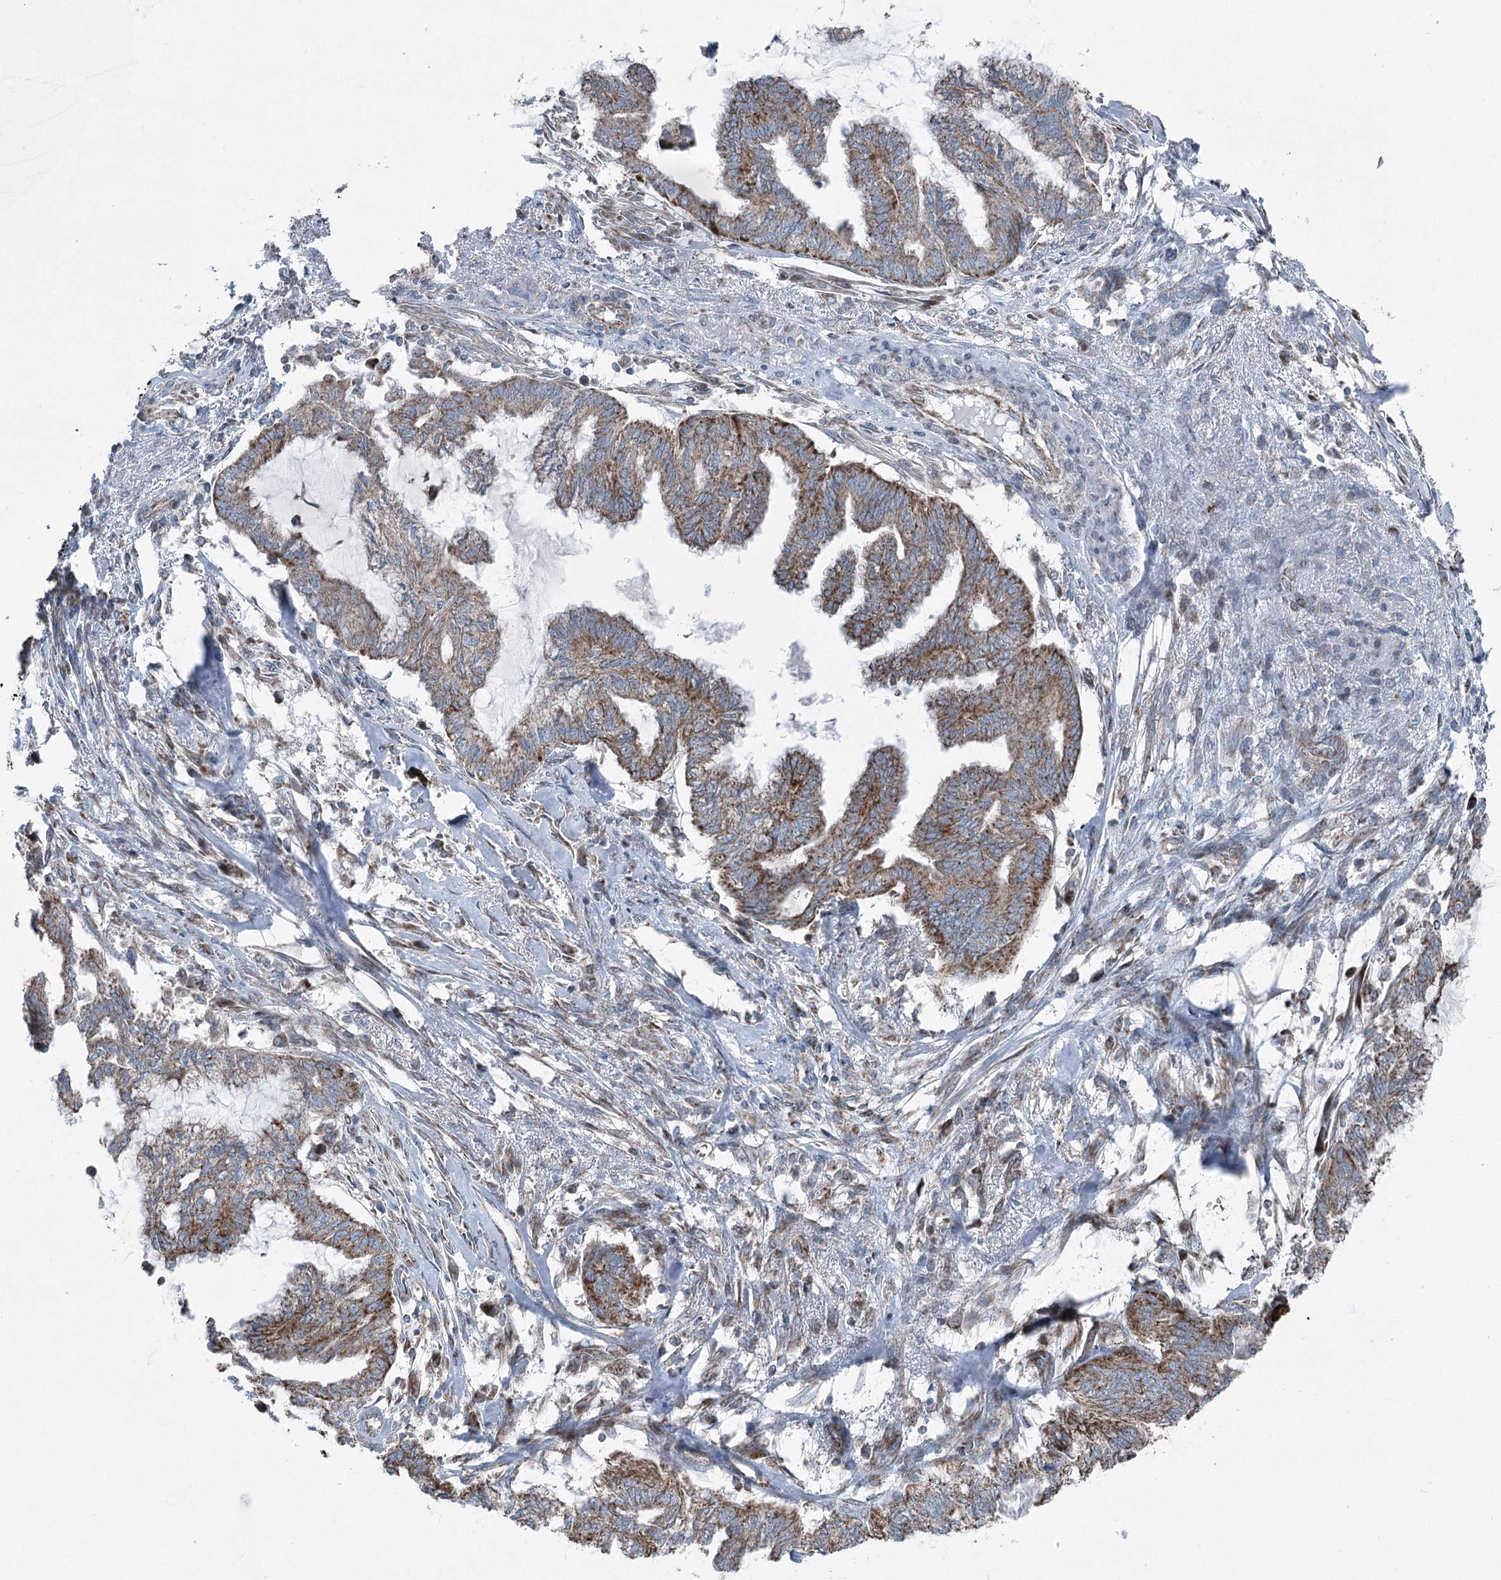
{"staining": {"intensity": "strong", "quantity": "25%-75%", "location": "cytoplasmic/membranous"}, "tissue": "endometrial cancer", "cell_type": "Tumor cells", "image_type": "cancer", "snomed": [{"axis": "morphology", "description": "Adenocarcinoma, NOS"}, {"axis": "topography", "description": "Endometrium"}], "caption": "Immunohistochemical staining of adenocarcinoma (endometrial) exhibits high levels of strong cytoplasmic/membranous protein positivity in approximately 25%-75% of tumor cells.", "gene": "UCN3", "patient": {"sex": "female", "age": 86}}